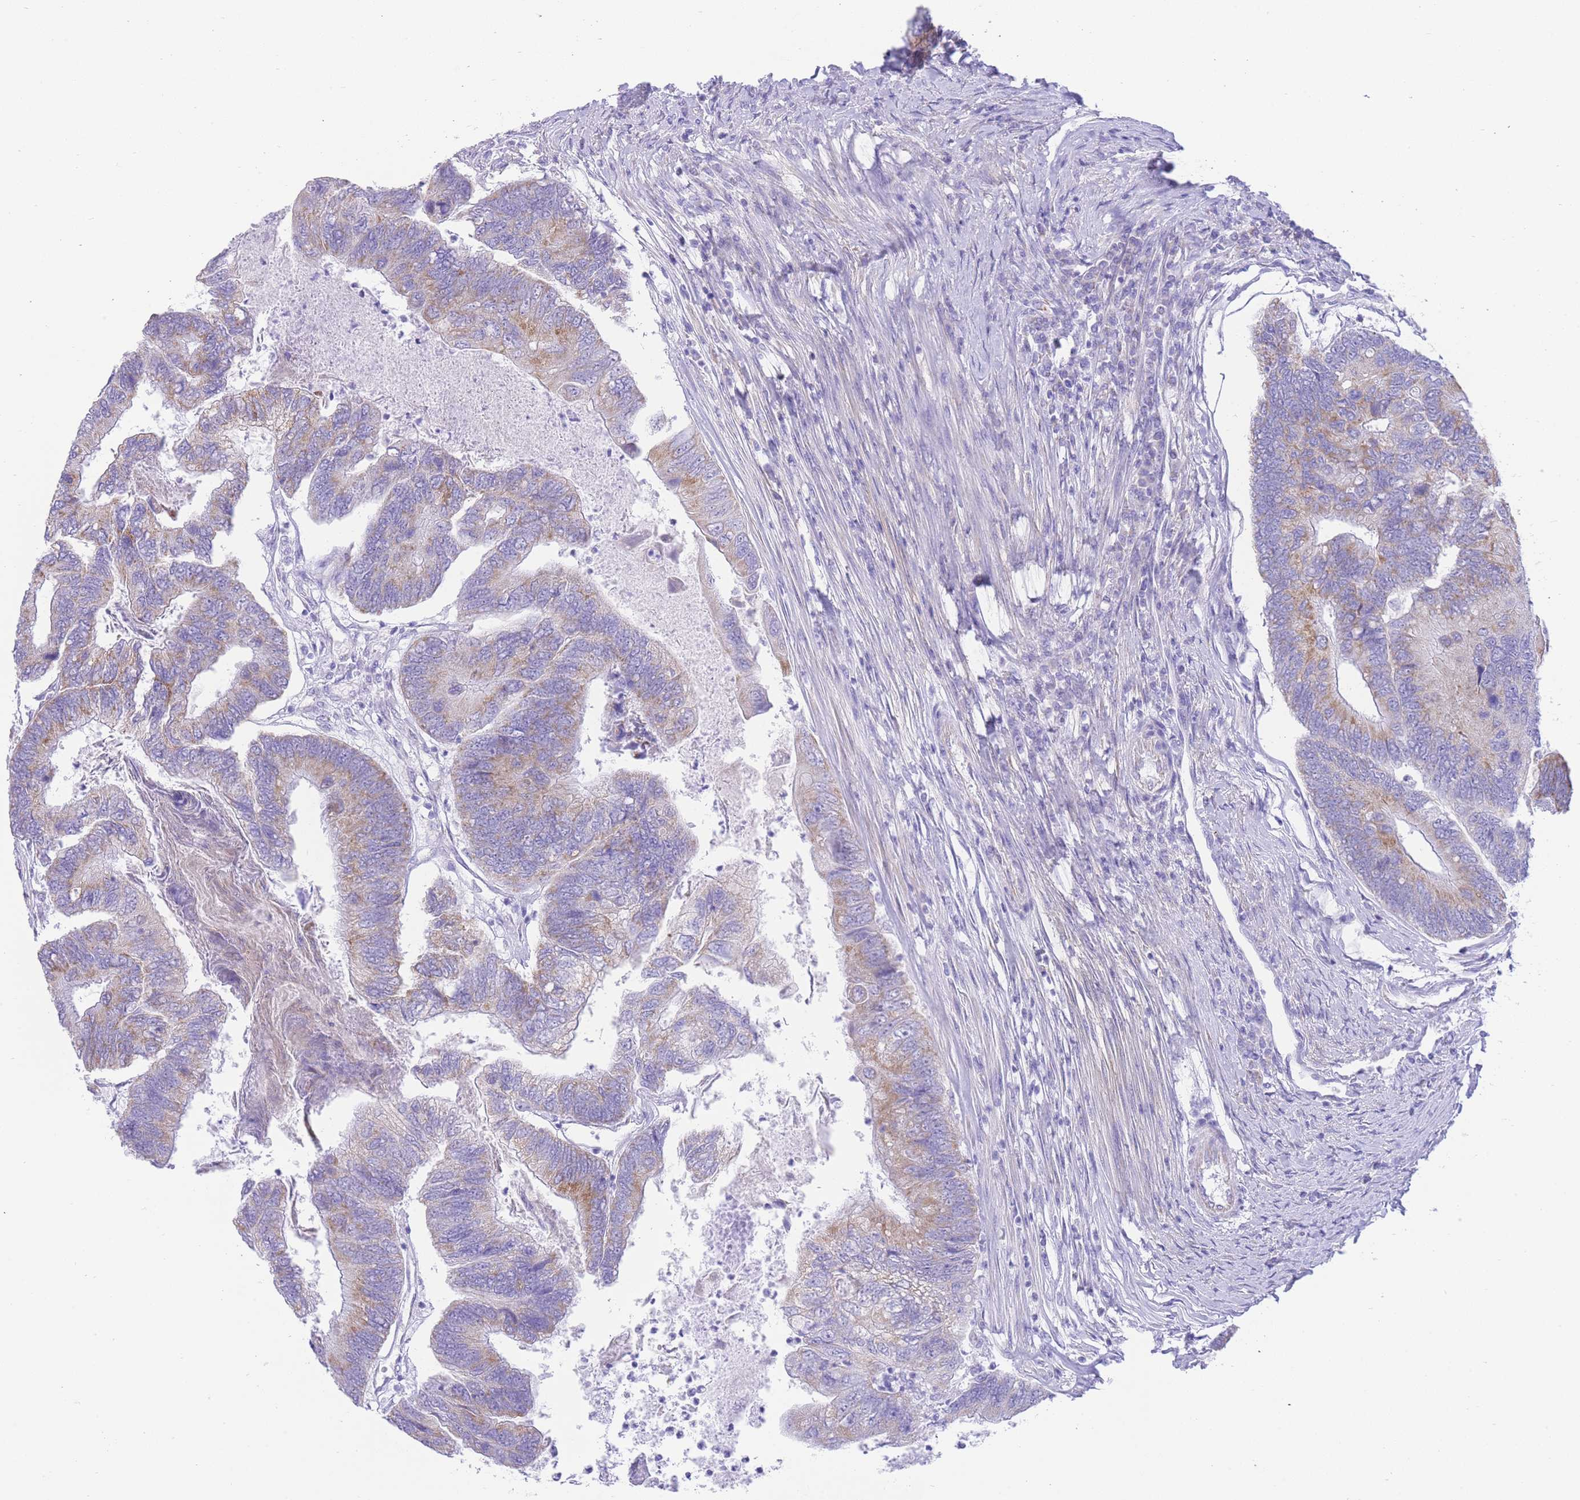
{"staining": {"intensity": "moderate", "quantity": "<25%", "location": "cytoplasmic/membranous"}, "tissue": "colorectal cancer", "cell_type": "Tumor cells", "image_type": "cancer", "snomed": [{"axis": "morphology", "description": "Adenocarcinoma, NOS"}, {"axis": "topography", "description": "Colon"}], "caption": "There is low levels of moderate cytoplasmic/membranous positivity in tumor cells of colorectal cancer, as demonstrated by immunohistochemical staining (brown color).", "gene": "ACSM4", "patient": {"sex": "female", "age": 67}}